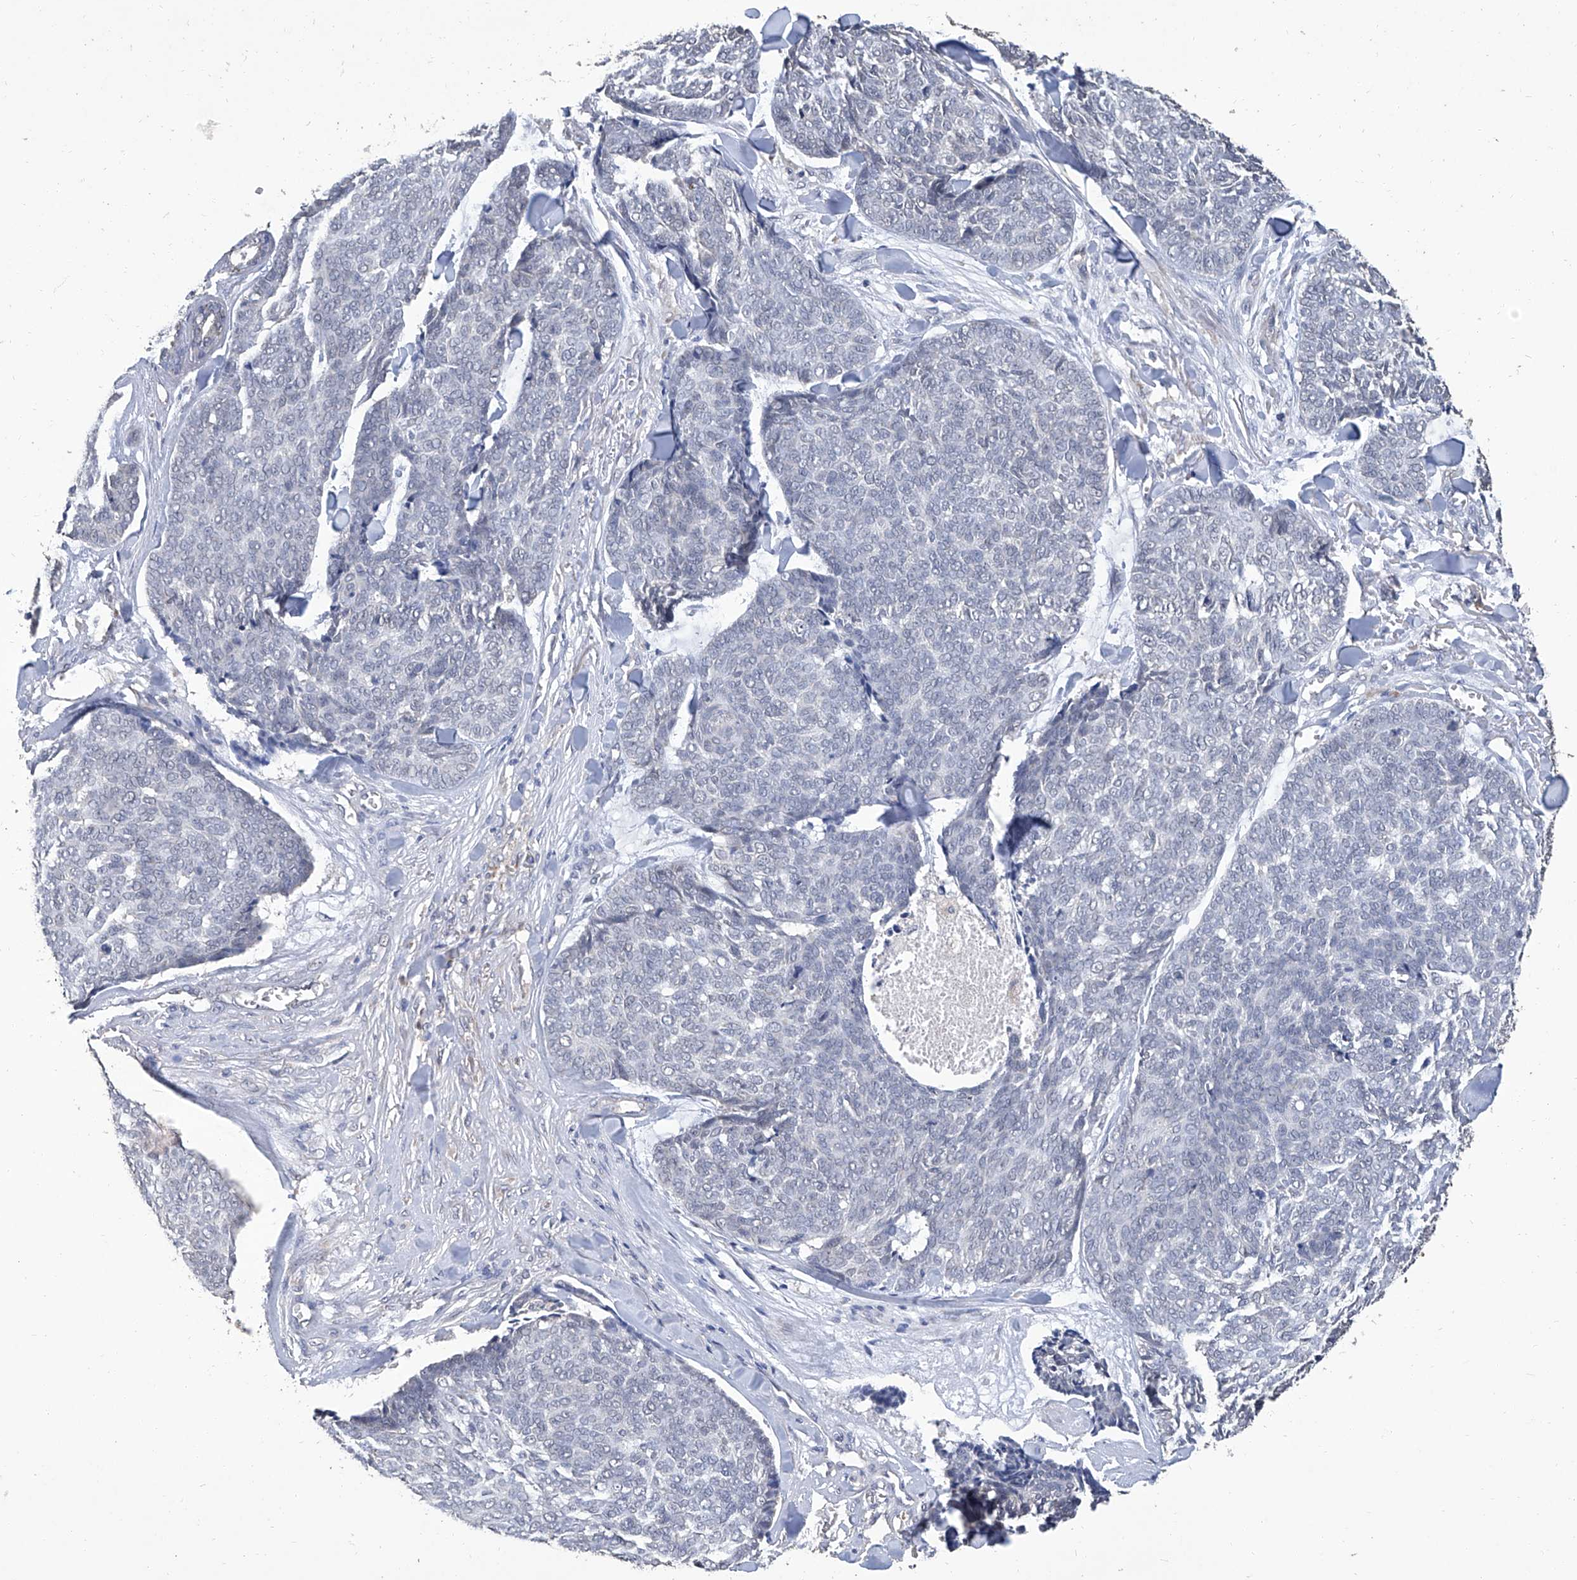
{"staining": {"intensity": "negative", "quantity": "none", "location": "none"}, "tissue": "skin cancer", "cell_type": "Tumor cells", "image_type": "cancer", "snomed": [{"axis": "morphology", "description": "Basal cell carcinoma"}, {"axis": "topography", "description": "Skin"}], "caption": "IHC image of neoplastic tissue: skin basal cell carcinoma stained with DAB displays no significant protein positivity in tumor cells. Brightfield microscopy of IHC stained with DAB (brown) and hematoxylin (blue), captured at high magnification.", "gene": "GPT", "patient": {"sex": "male", "age": 84}}